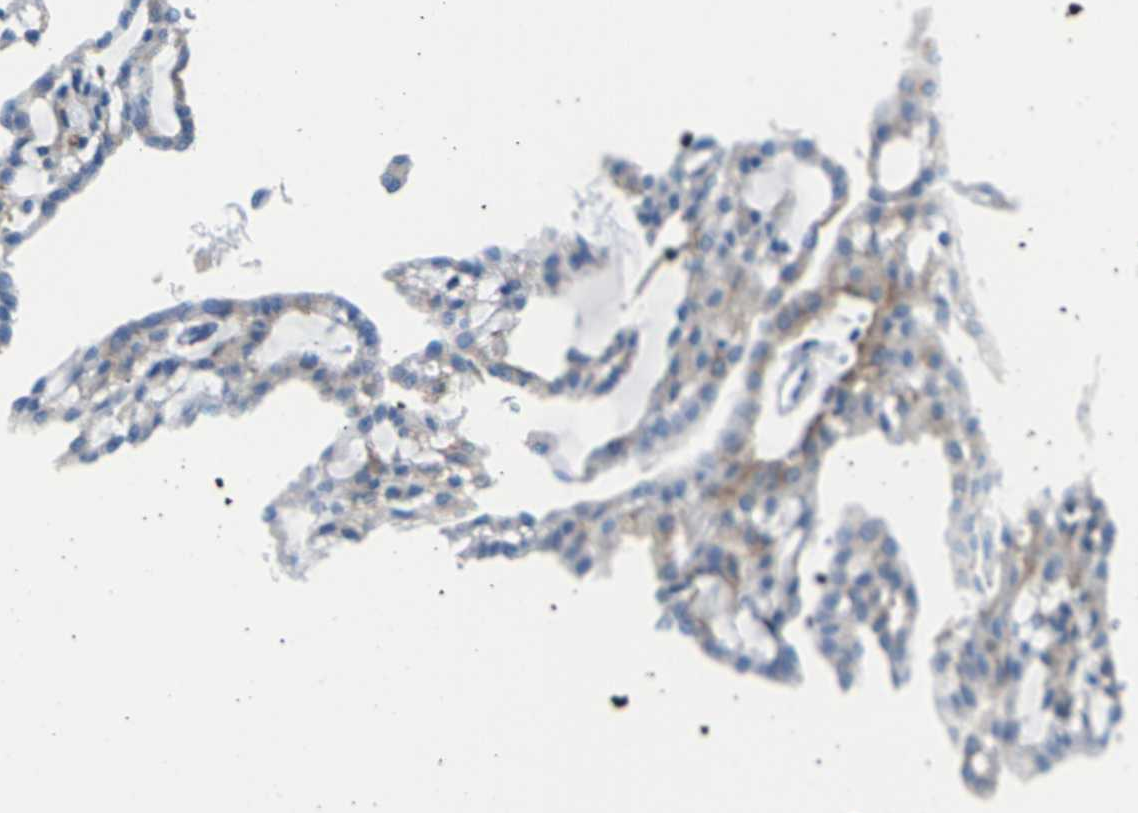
{"staining": {"intensity": "moderate", "quantity": "25%-75%", "location": "cytoplasmic/membranous"}, "tissue": "renal cancer", "cell_type": "Tumor cells", "image_type": "cancer", "snomed": [{"axis": "morphology", "description": "Adenocarcinoma, NOS"}, {"axis": "topography", "description": "Kidney"}], "caption": "Renal cancer (adenocarcinoma) tissue exhibits moderate cytoplasmic/membranous positivity in about 25%-75% of tumor cells", "gene": "SYNGR2", "patient": {"sex": "male", "age": 63}}